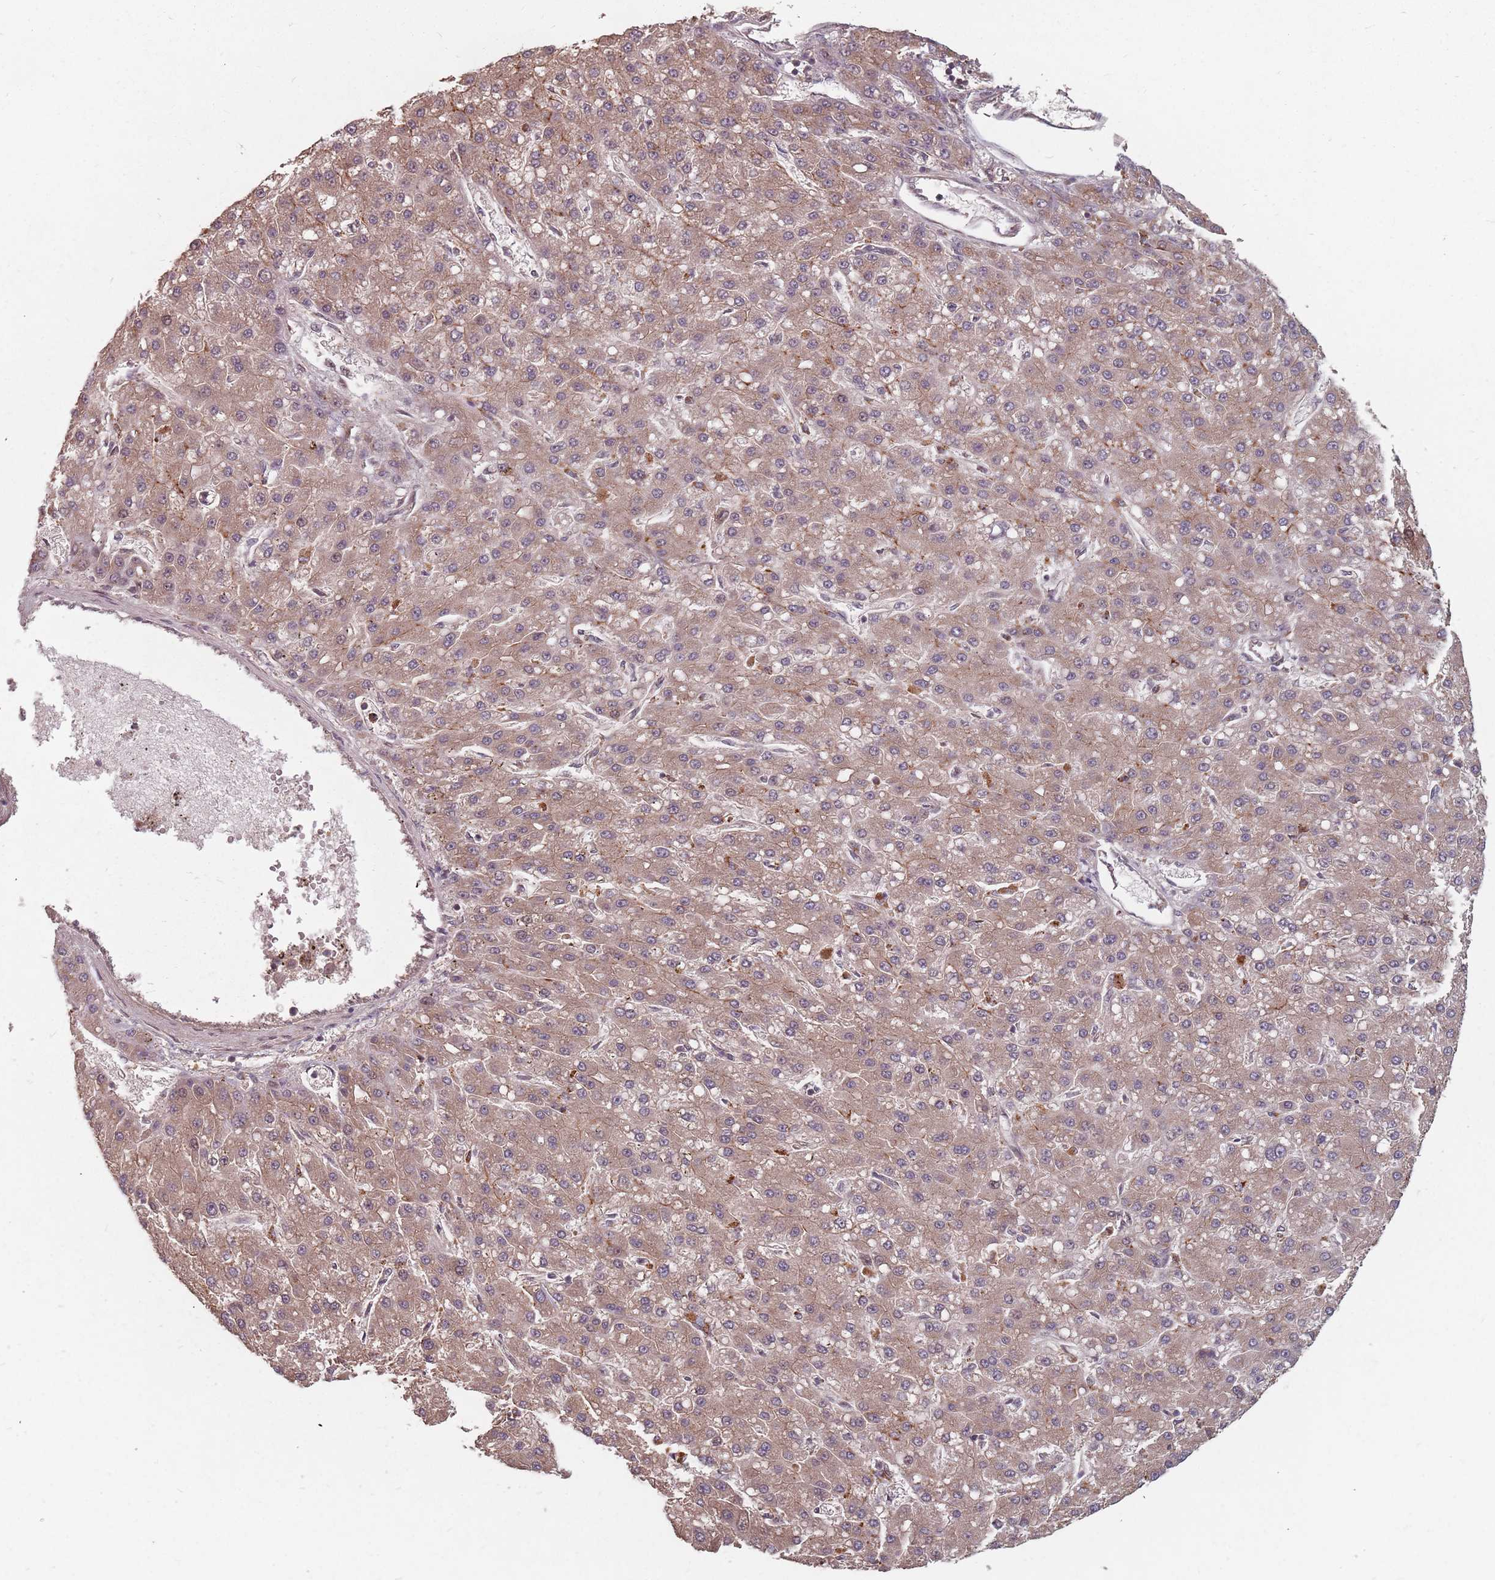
{"staining": {"intensity": "moderate", "quantity": ">75%", "location": "cytoplasmic/membranous"}, "tissue": "liver cancer", "cell_type": "Tumor cells", "image_type": "cancer", "snomed": [{"axis": "morphology", "description": "Carcinoma, Hepatocellular, NOS"}, {"axis": "topography", "description": "Liver"}], "caption": "IHC (DAB (3,3'-diaminobenzidine)) staining of human liver cancer (hepatocellular carcinoma) displays moderate cytoplasmic/membranous protein expression in about >75% of tumor cells. (Brightfield microscopy of DAB IHC at high magnification).", "gene": "C3orf14", "patient": {"sex": "male", "age": 67}}